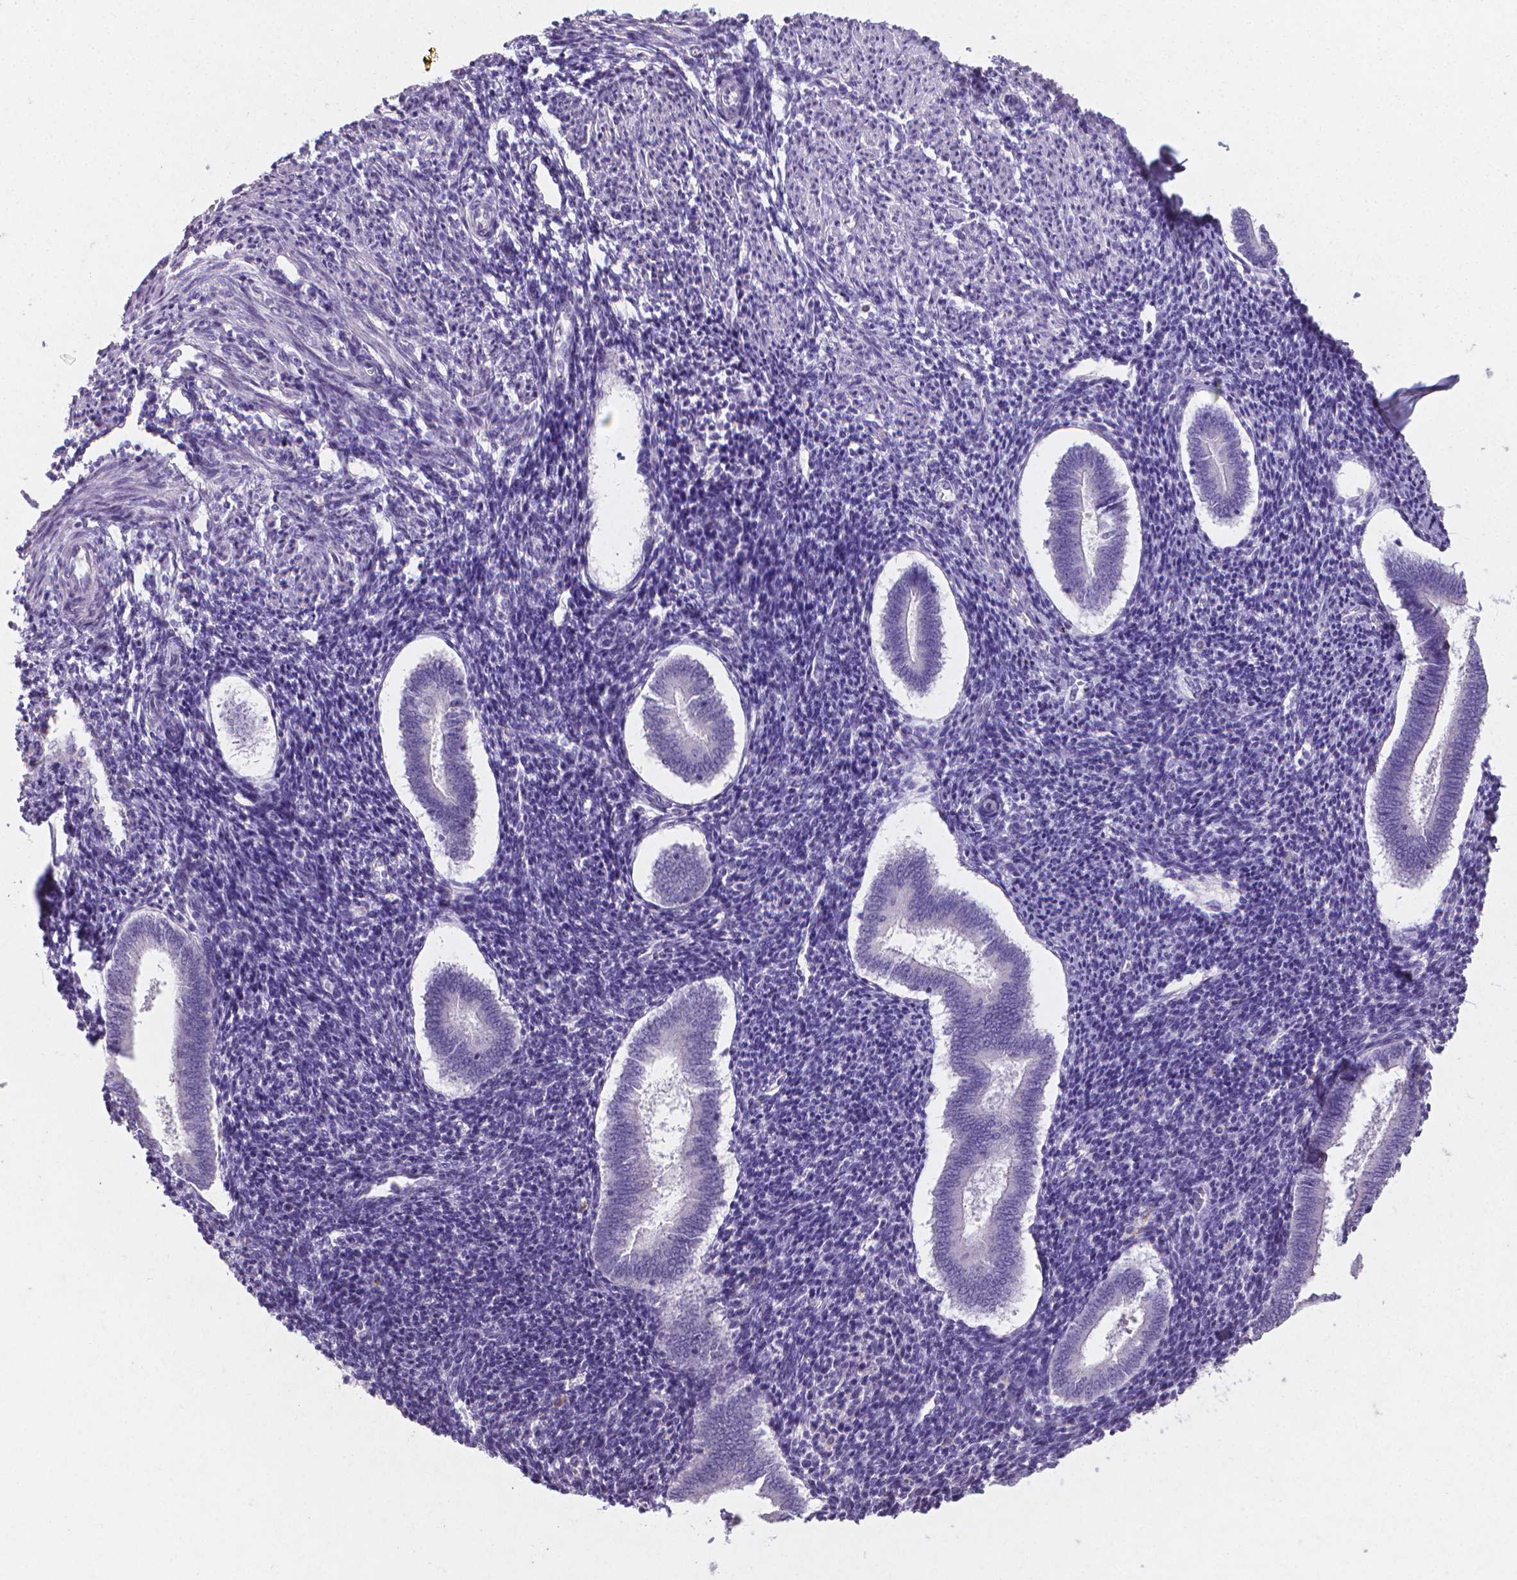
{"staining": {"intensity": "negative", "quantity": "none", "location": "none"}, "tissue": "endometrium", "cell_type": "Cells in endometrial stroma", "image_type": "normal", "snomed": [{"axis": "morphology", "description": "Normal tissue, NOS"}, {"axis": "topography", "description": "Endometrium"}], "caption": "DAB (3,3'-diaminobenzidine) immunohistochemical staining of benign human endometrium displays no significant staining in cells in endometrial stroma.", "gene": "XPNPEP2", "patient": {"sex": "female", "age": 25}}